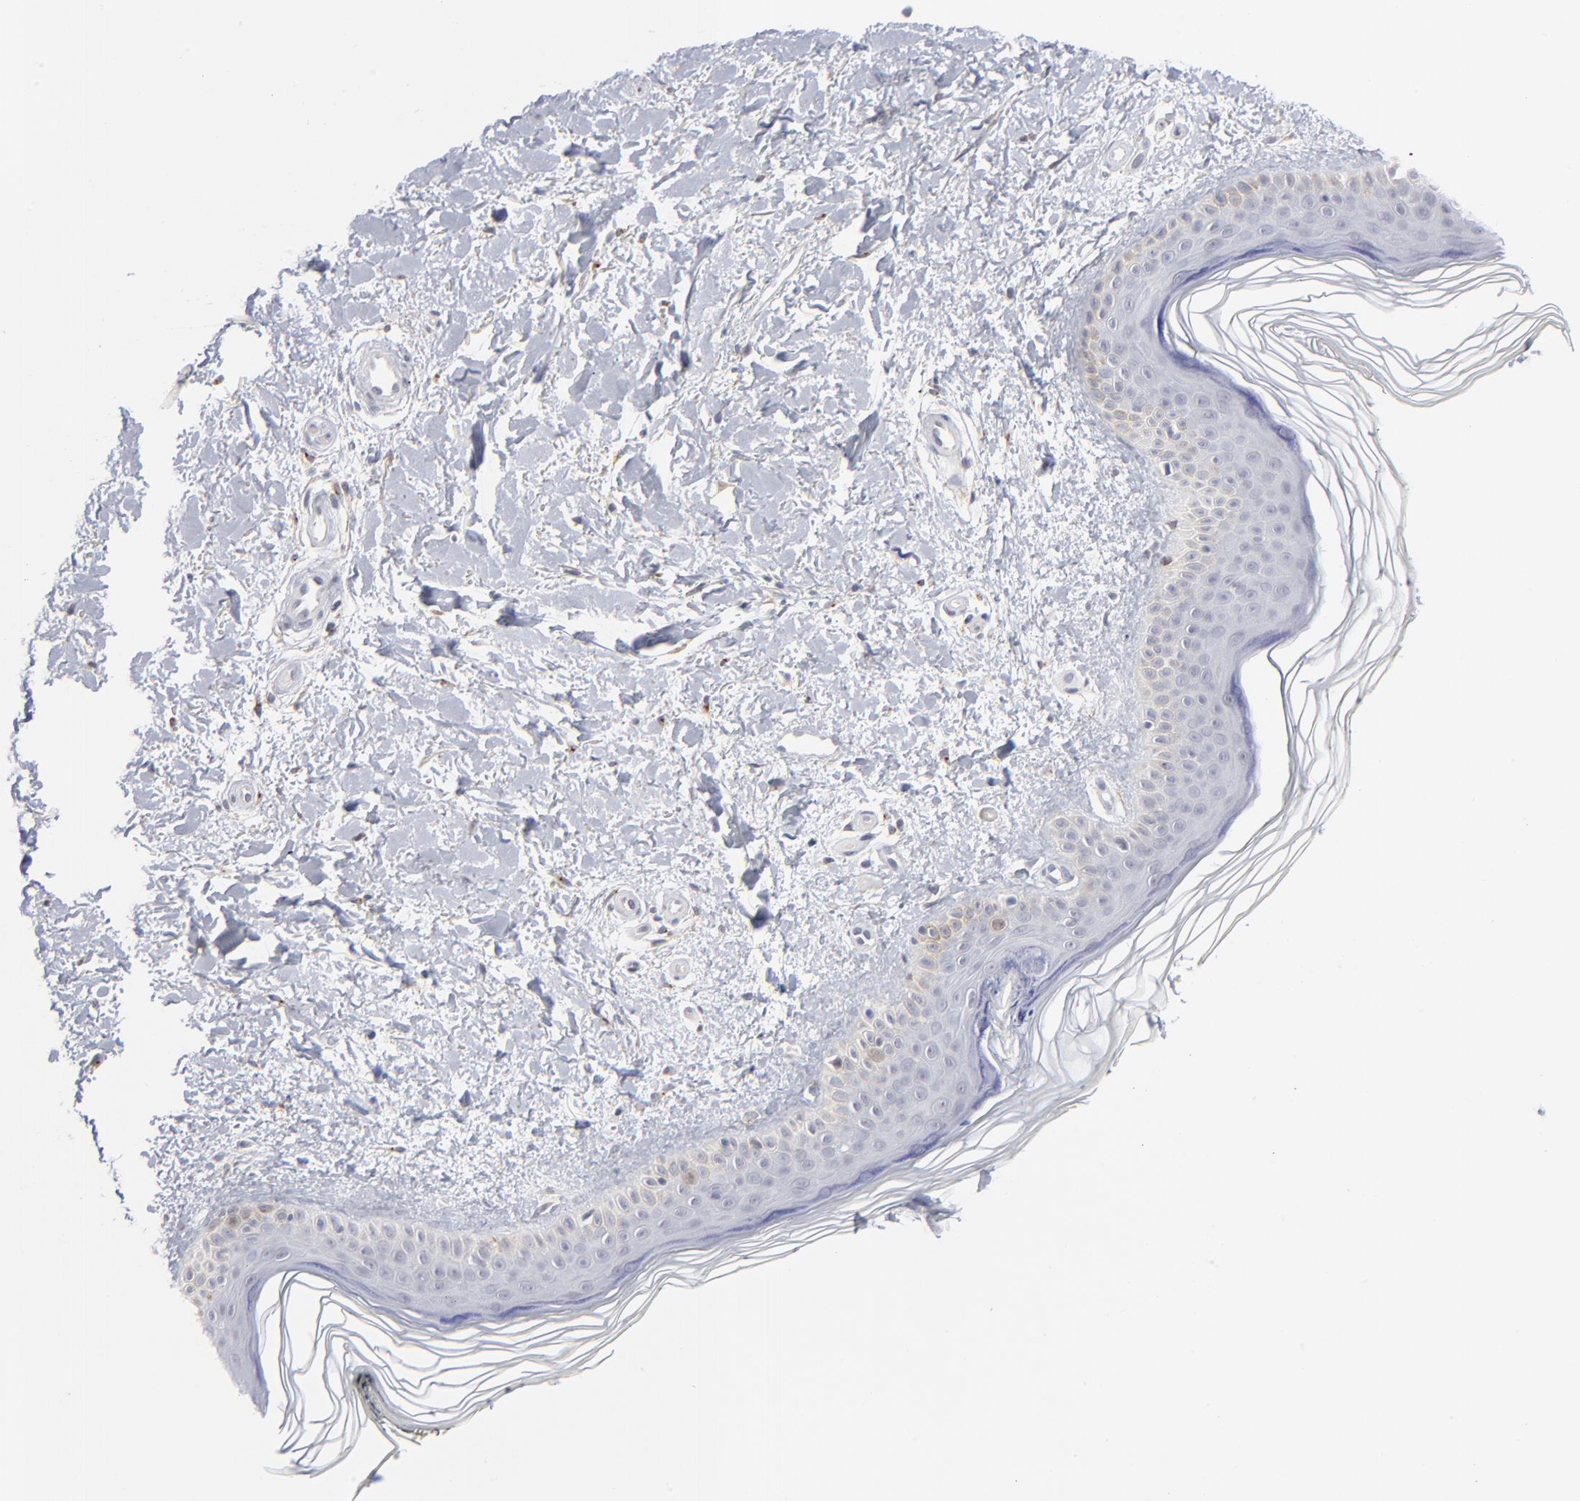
{"staining": {"intensity": "negative", "quantity": "none", "location": "none"}, "tissue": "skin", "cell_type": "Fibroblasts", "image_type": "normal", "snomed": [{"axis": "morphology", "description": "Normal tissue, NOS"}, {"axis": "topography", "description": "Skin"}], "caption": "DAB (3,3'-diaminobenzidine) immunohistochemical staining of normal human skin shows no significant positivity in fibroblasts.", "gene": "AURKA", "patient": {"sex": "female", "age": 19}}